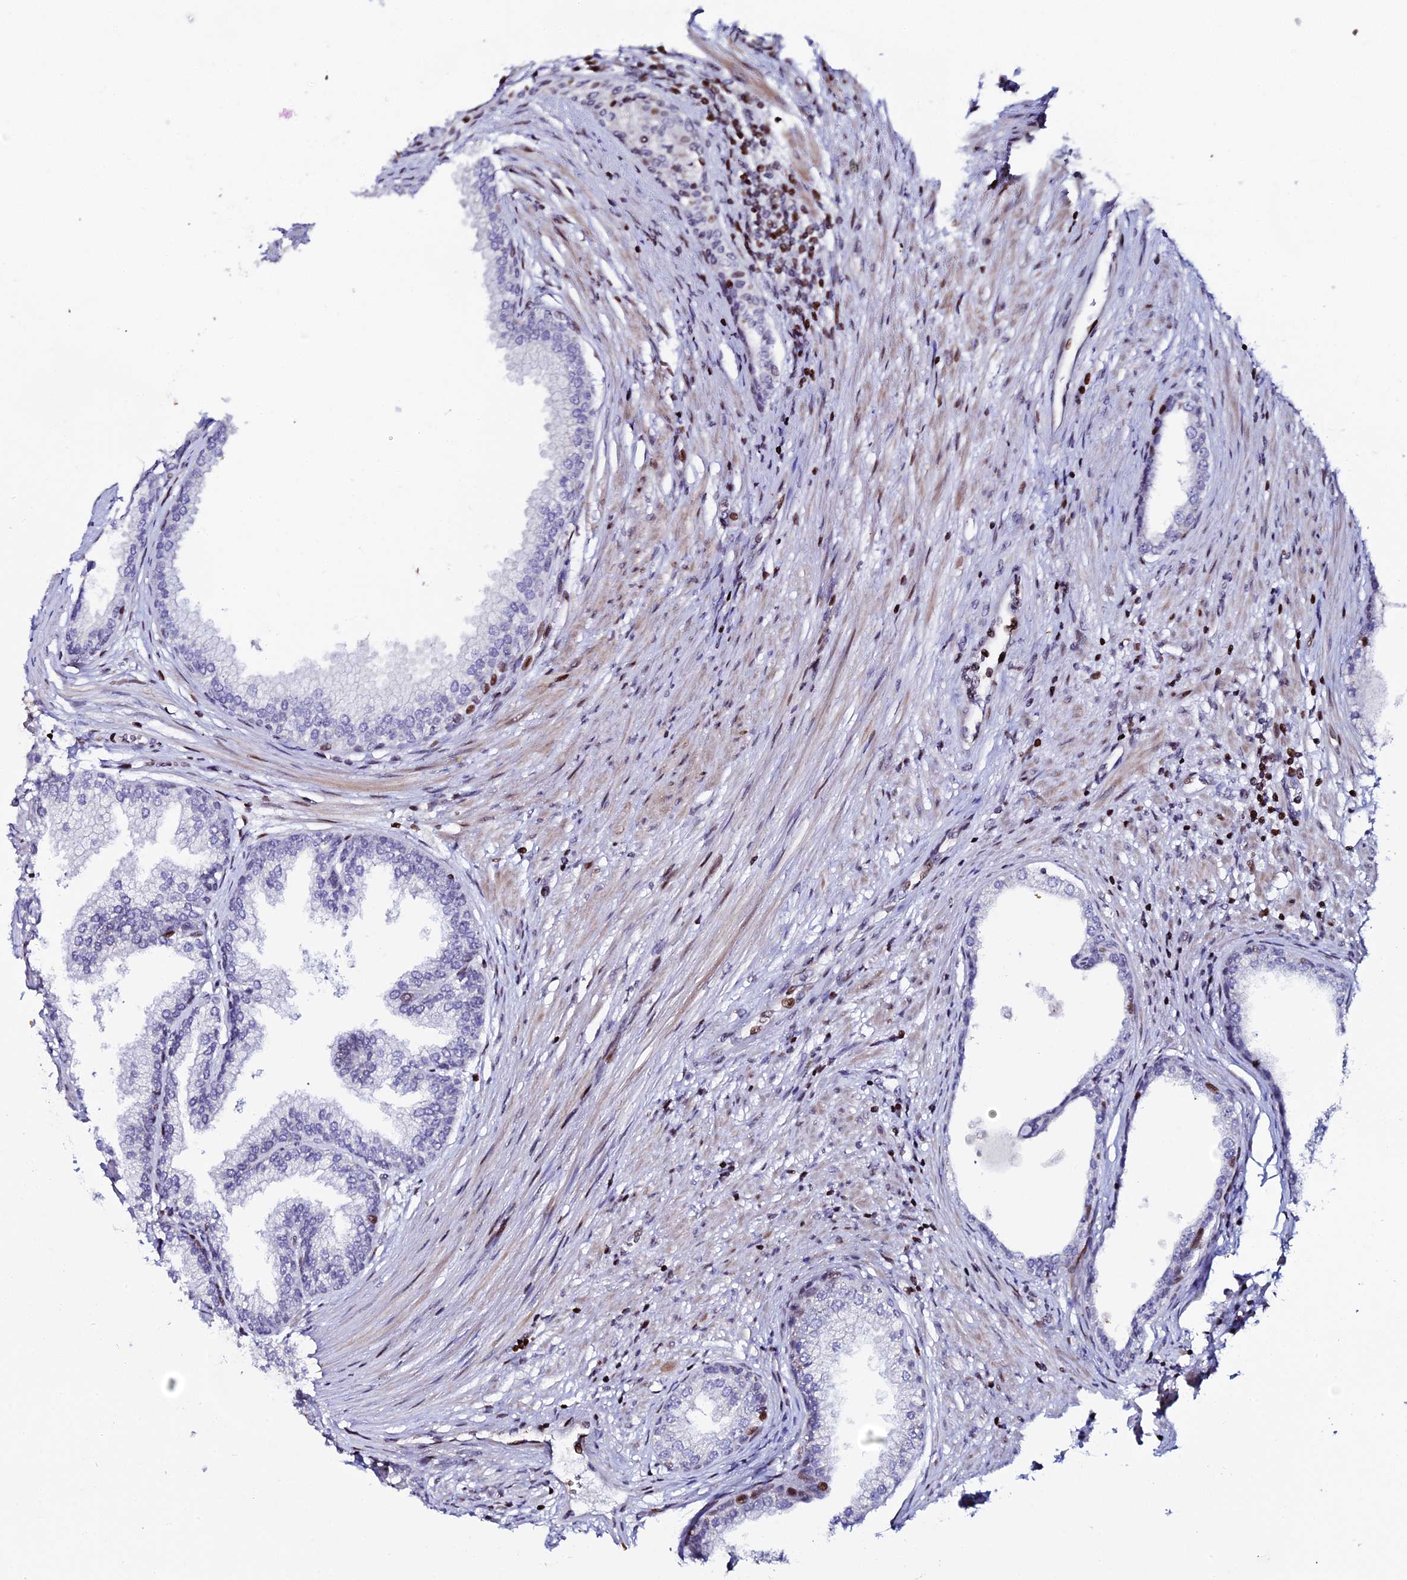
{"staining": {"intensity": "moderate", "quantity": "<25%", "location": "nuclear"}, "tissue": "prostate", "cell_type": "Glandular cells", "image_type": "normal", "snomed": [{"axis": "morphology", "description": "Normal tissue, NOS"}, {"axis": "topography", "description": "Prostate"}], "caption": "High-magnification brightfield microscopy of normal prostate stained with DAB (3,3'-diaminobenzidine) (brown) and counterstained with hematoxylin (blue). glandular cells exhibit moderate nuclear positivity is identified in approximately<25% of cells.", "gene": "MYNN", "patient": {"sex": "male", "age": 76}}